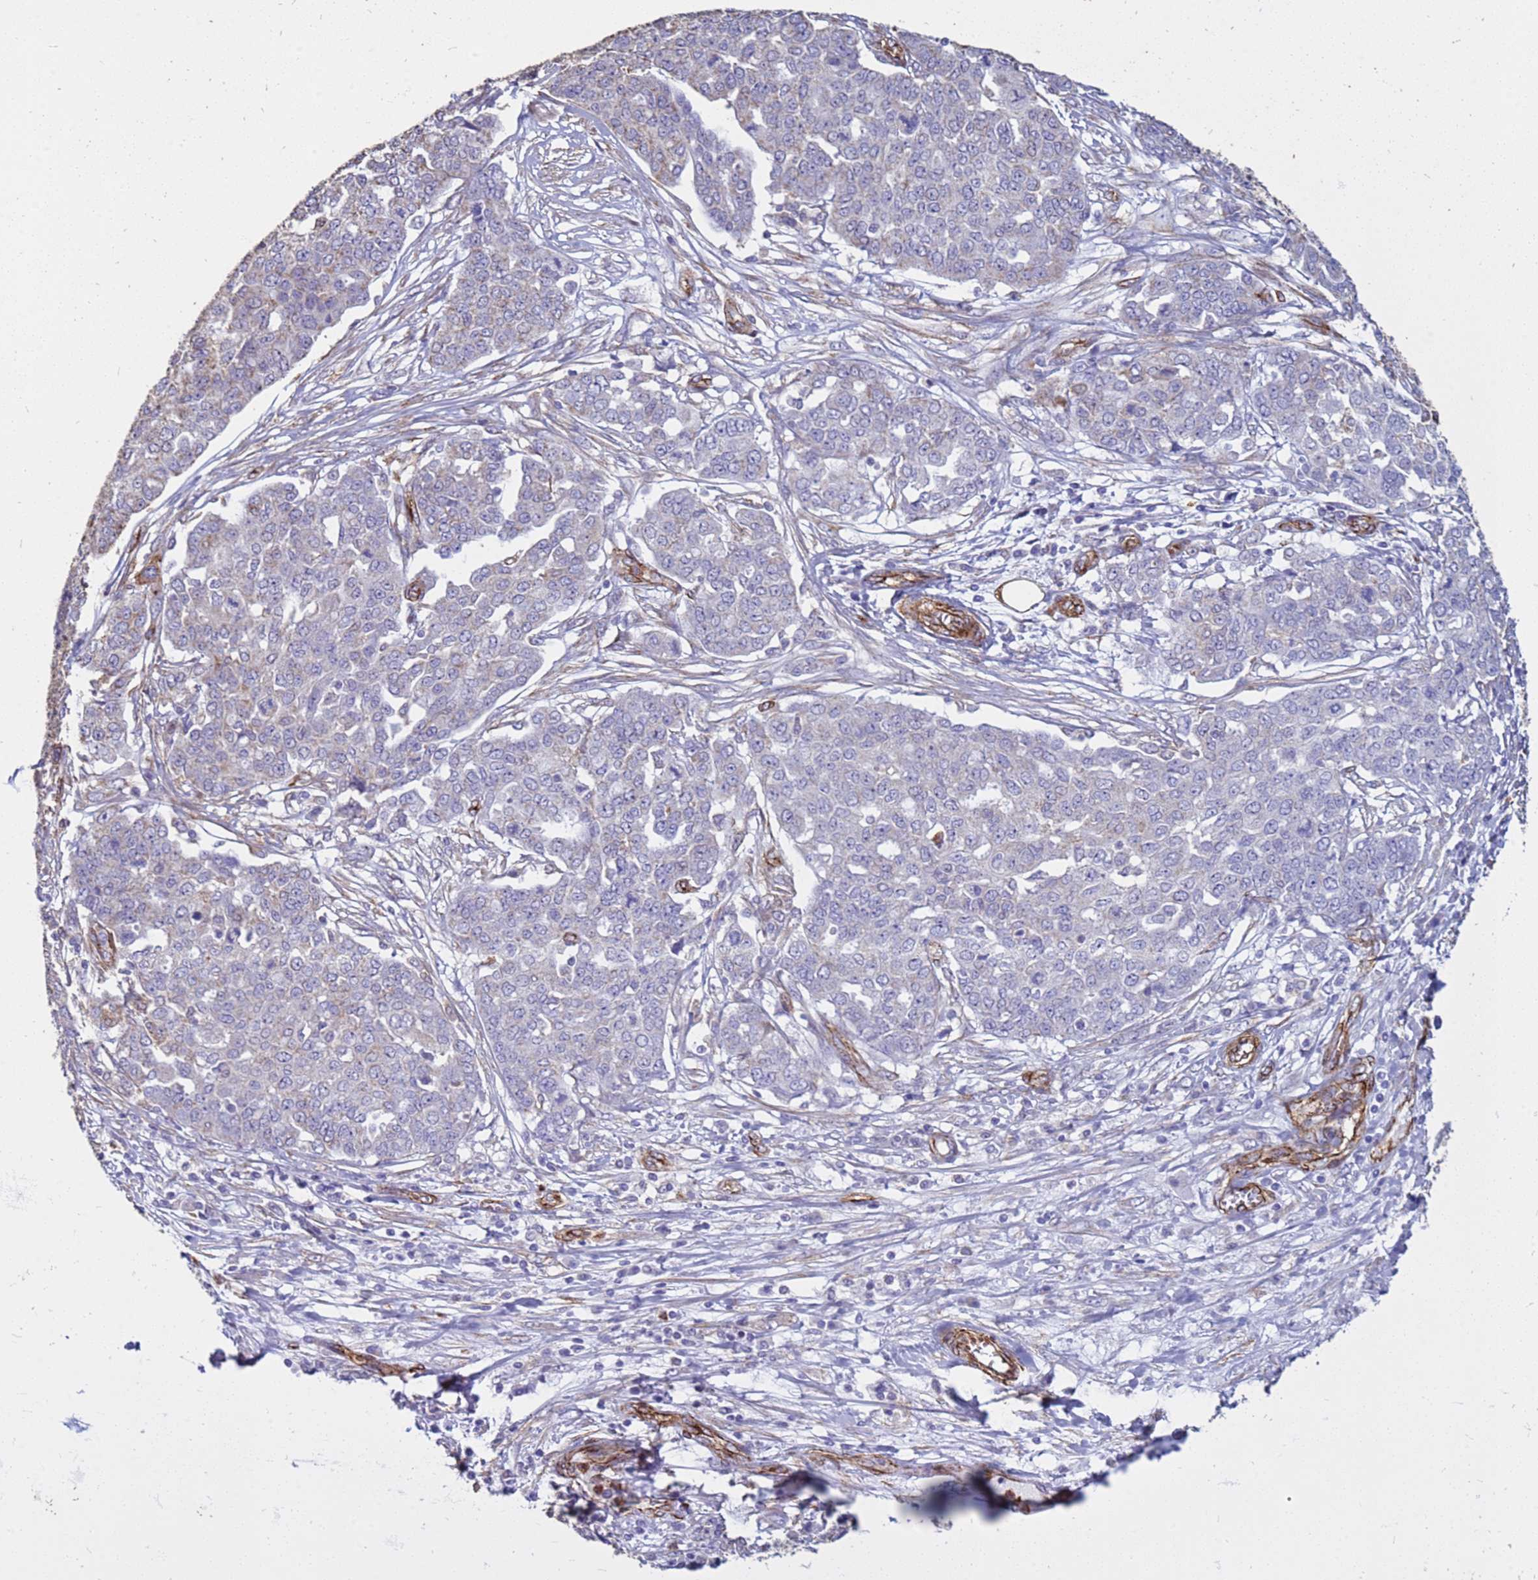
{"staining": {"intensity": "negative", "quantity": "none", "location": "none"}, "tissue": "ovarian cancer", "cell_type": "Tumor cells", "image_type": "cancer", "snomed": [{"axis": "morphology", "description": "Cystadenocarcinoma, serous, NOS"}, {"axis": "topography", "description": "Soft tissue"}, {"axis": "topography", "description": "Ovary"}], "caption": "DAB immunohistochemical staining of ovarian serous cystadenocarcinoma shows no significant positivity in tumor cells.", "gene": "GASK1A", "patient": {"sex": "female", "age": 57}}